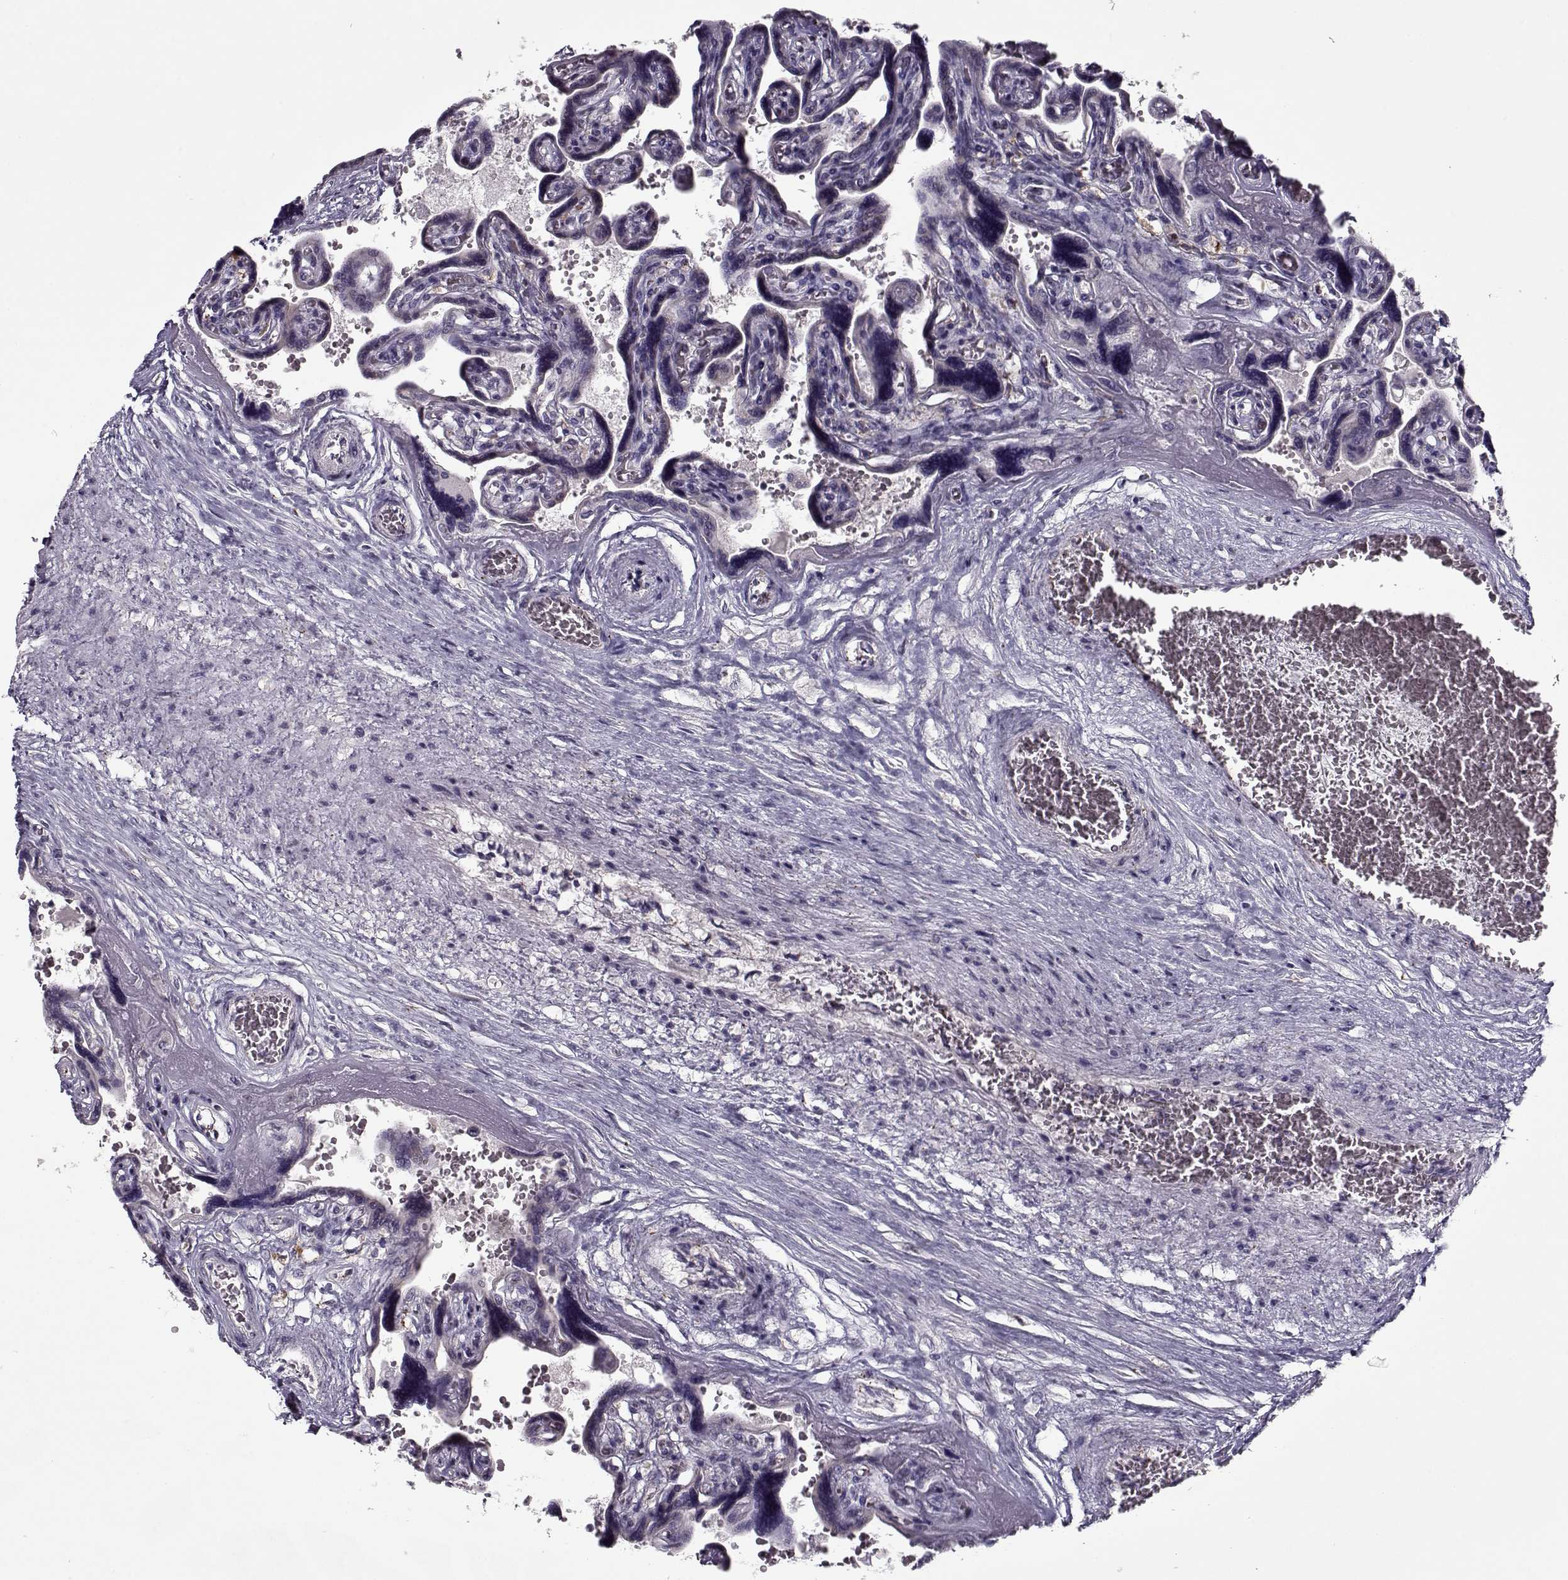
{"staining": {"intensity": "negative", "quantity": "none", "location": "none"}, "tissue": "placenta", "cell_type": "Decidual cells", "image_type": "normal", "snomed": [{"axis": "morphology", "description": "Normal tissue, NOS"}, {"axis": "topography", "description": "Placenta"}], "caption": "Immunohistochemistry (IHC) micrograph of benign human placenta stained for a protein (brown), which demonstrates no positivity in decidual cells. (DAB IHC, high magnification).", "gene": "SEC16B", "patient": {"sex": "female", "age": 32}}